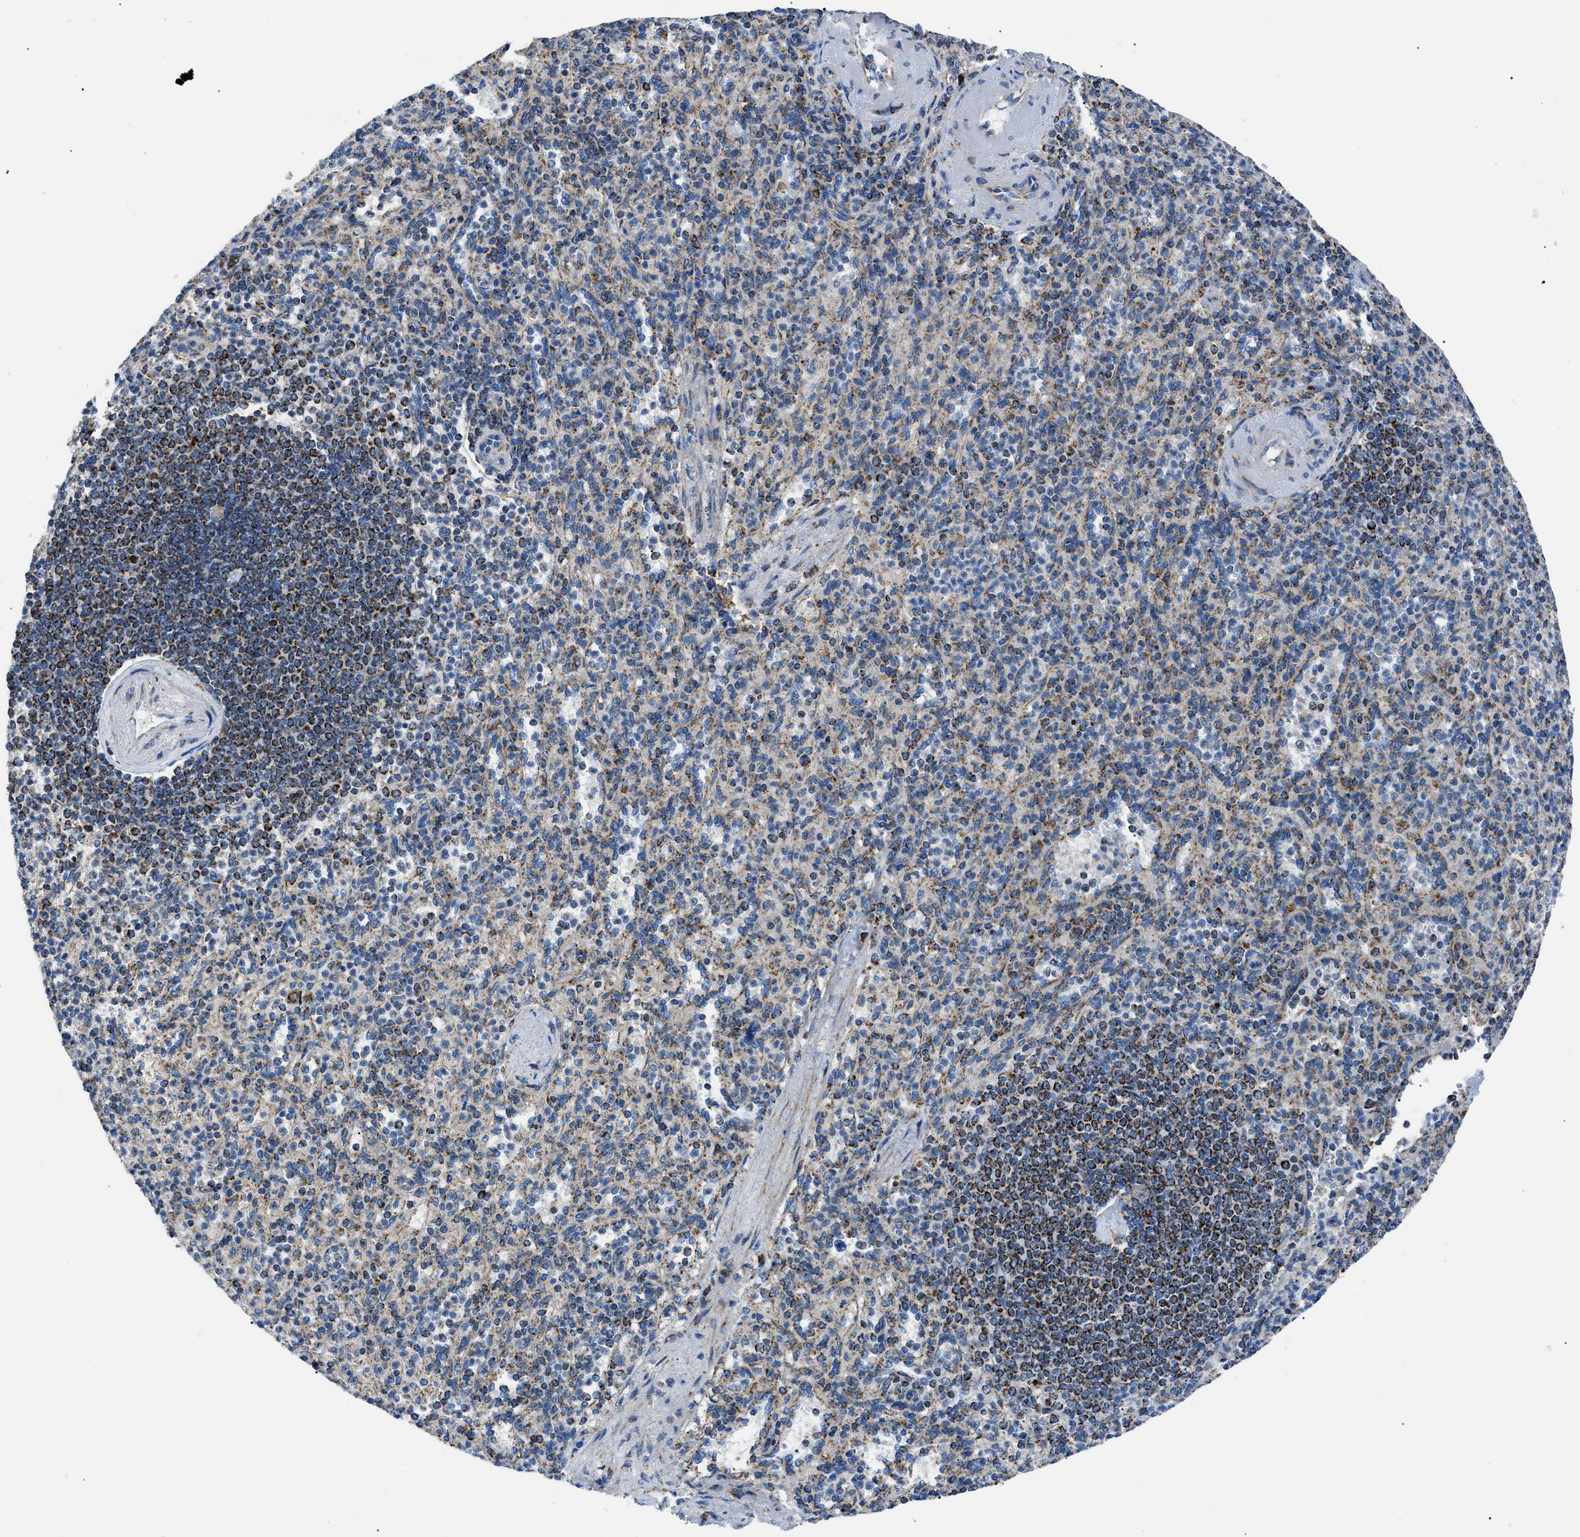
{"staining": {"intensity": "moderate", "quantity": "25%-75%", "location": "cytoplasmic/membranous"}, "tissue": "spleen", "cell_type": "Cells in red pulp", "image_type": "normal", "snomed": [{"axis": "morphology", "description": "Normal tissue, NOS"}, {"axis": "topography", "description": "Spleen"}], "caption": "Normal spleen reveals moderate cytoplasmic/membranous expression in approximately 25%-75% of cells in red pulp.", "gene": "PHB2", "patient": {"sex": "female", "age": 74}}